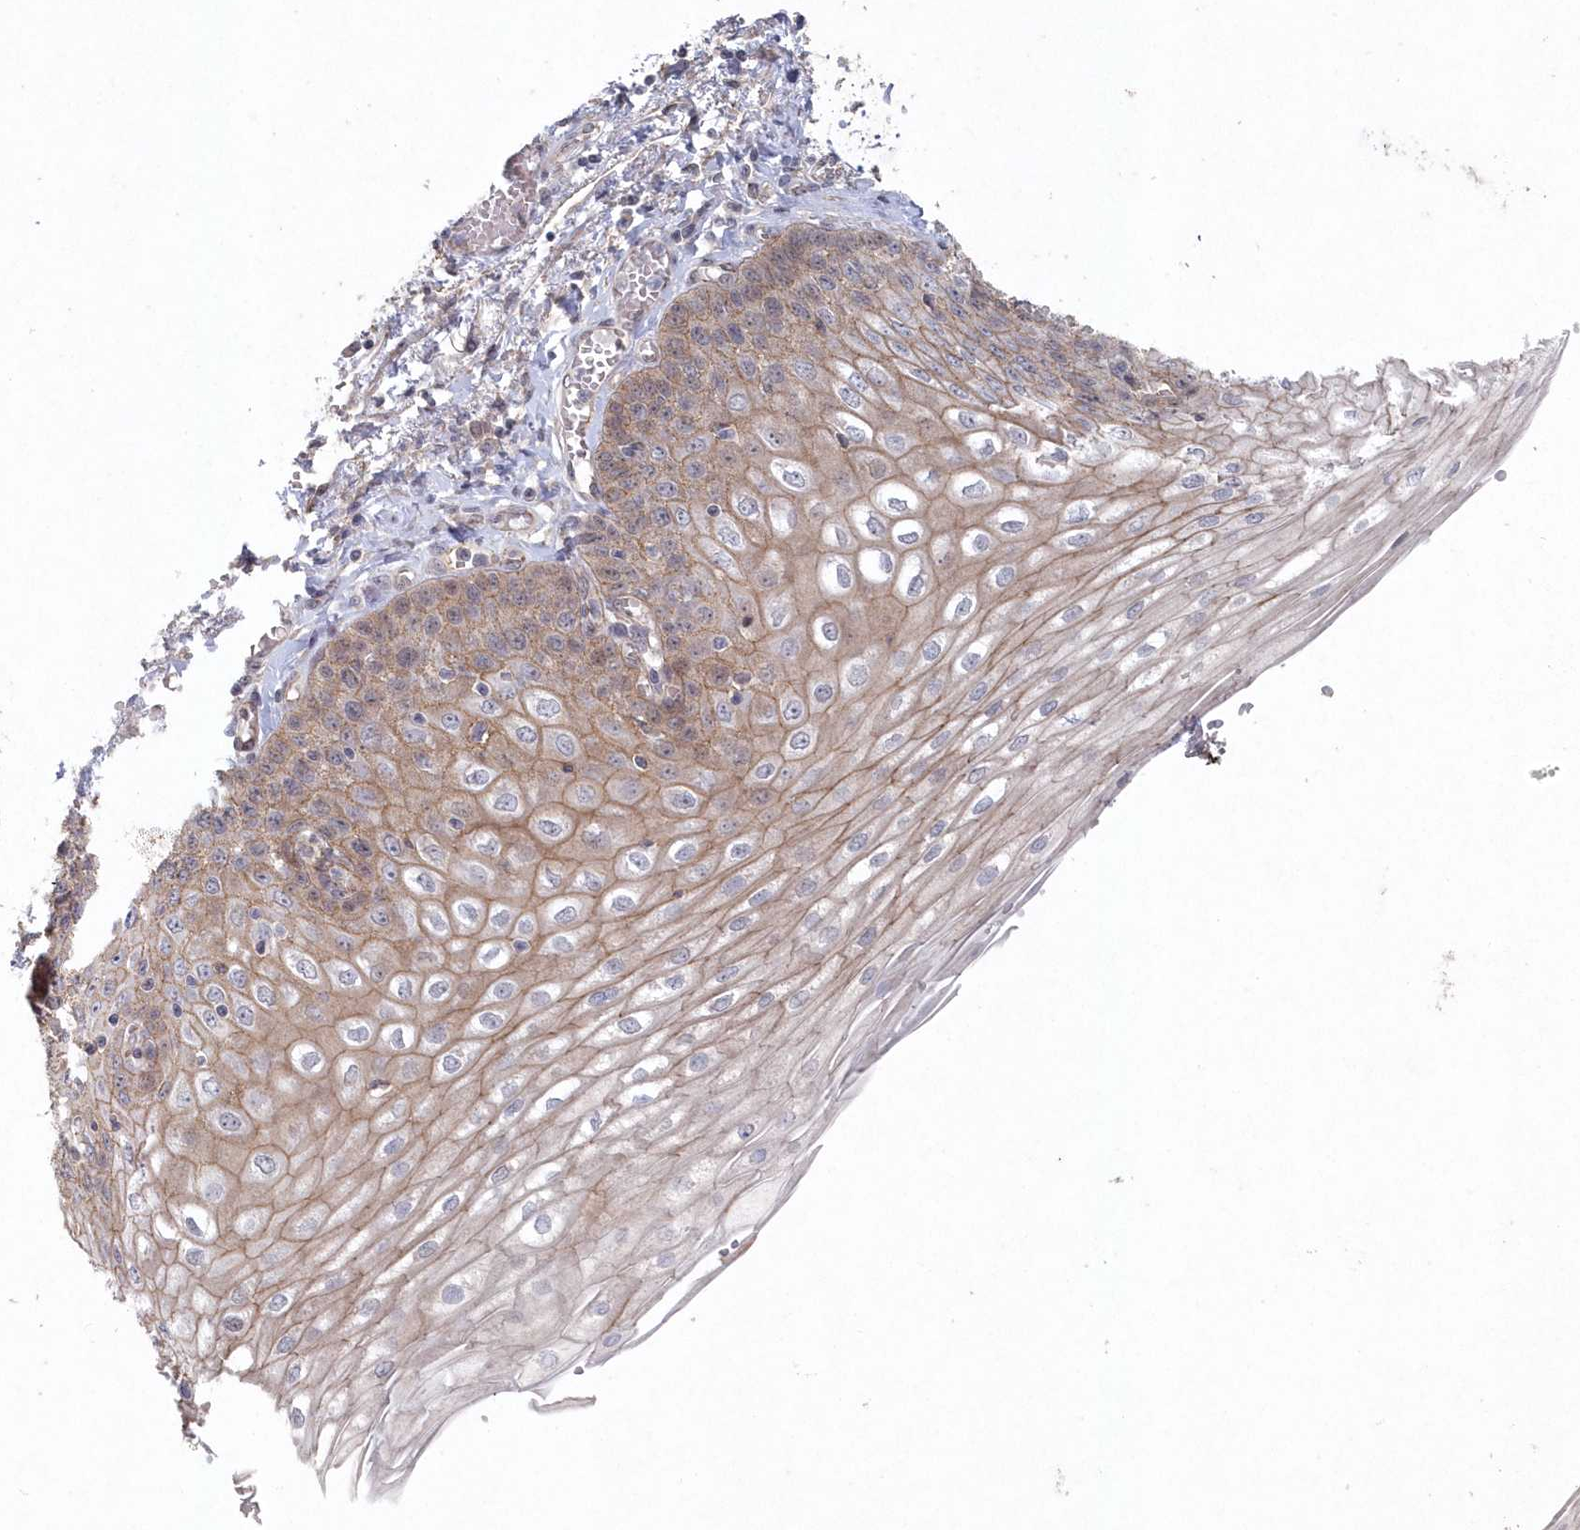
{"staining": {"intensity": "moderate", "quantity": ">75%", "location": "cytoplasmic/membranous"}, "tissue": "esophagus", "cell_type": "Squamous epithelial cells", "image_type": "normal", "snomed": [{"axis": "morphology", "description": "Normal tissue, NOS"}, {"axis": "topography", "description": "Esophagus"}], "caption": "Immunohistochemistry (IHC) of normal esophagus exhibits medium levels of moderate cytoplasmic/membranous positivity in about >75% of squamous epithelial cells.", "gene": "VSIG2", "patient": {"sex": "male", "age": 81}}